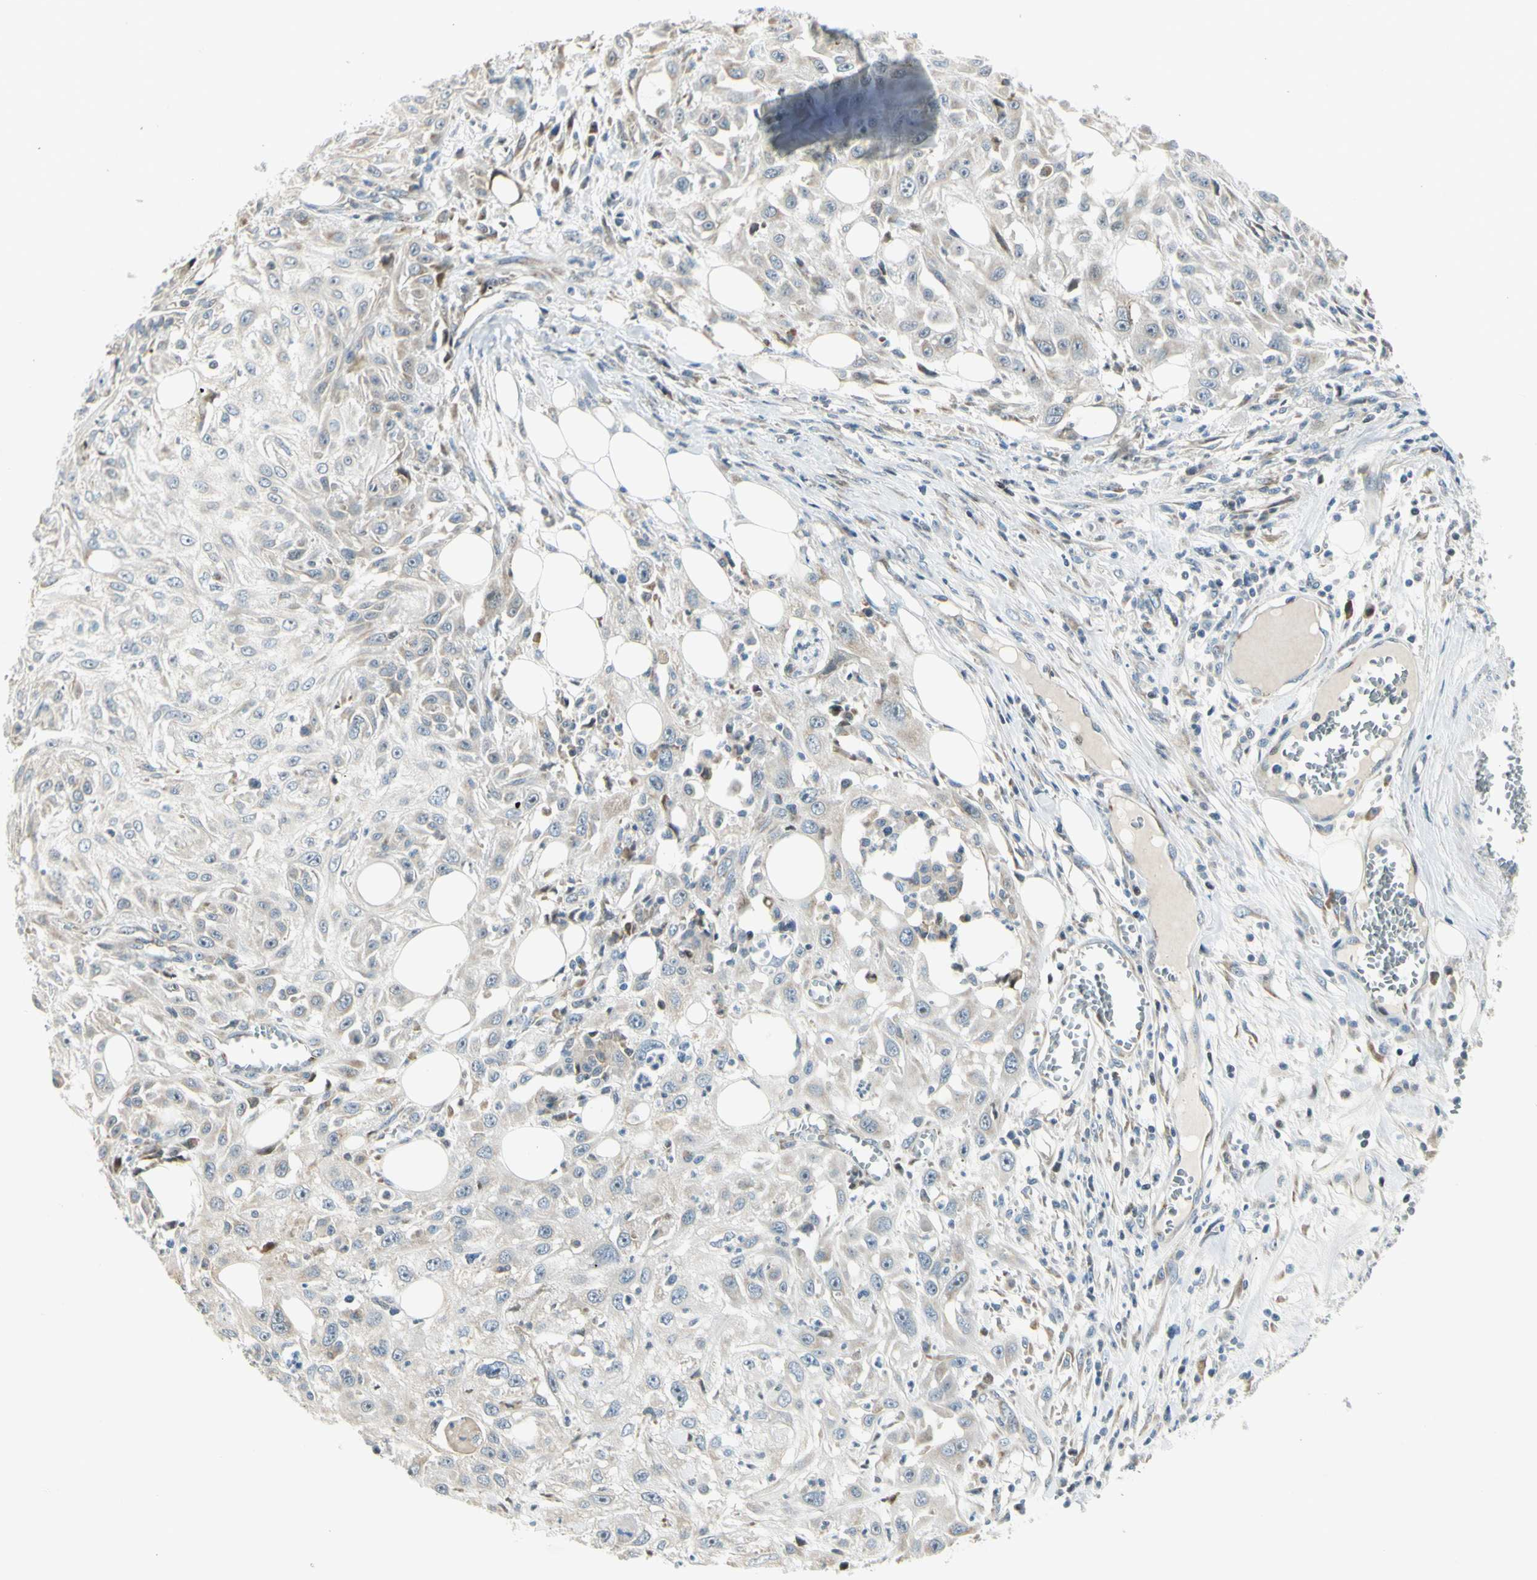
{"staining": {"intensity": "negative", "quantity": "none", "location": "none"}, "tissue": "skin cancer", "cell_type": "Tumor cells", "image_type": "cancer", "snomed": [{"axis": "morphology", "description": "Squamous cell carcinoma, NOS"}, {"axis": "topography", "description": "Skin"}], "caption": "This micrograph is of skin cancer (squamous cell carcinoma) stained with immunohistochemistry to label a protein in brown with the nuclei are counter-stained blue. There is no expression in tumor cells.", "gene": "NPDC1", "patient": {"sex": "male", "age": 75}}